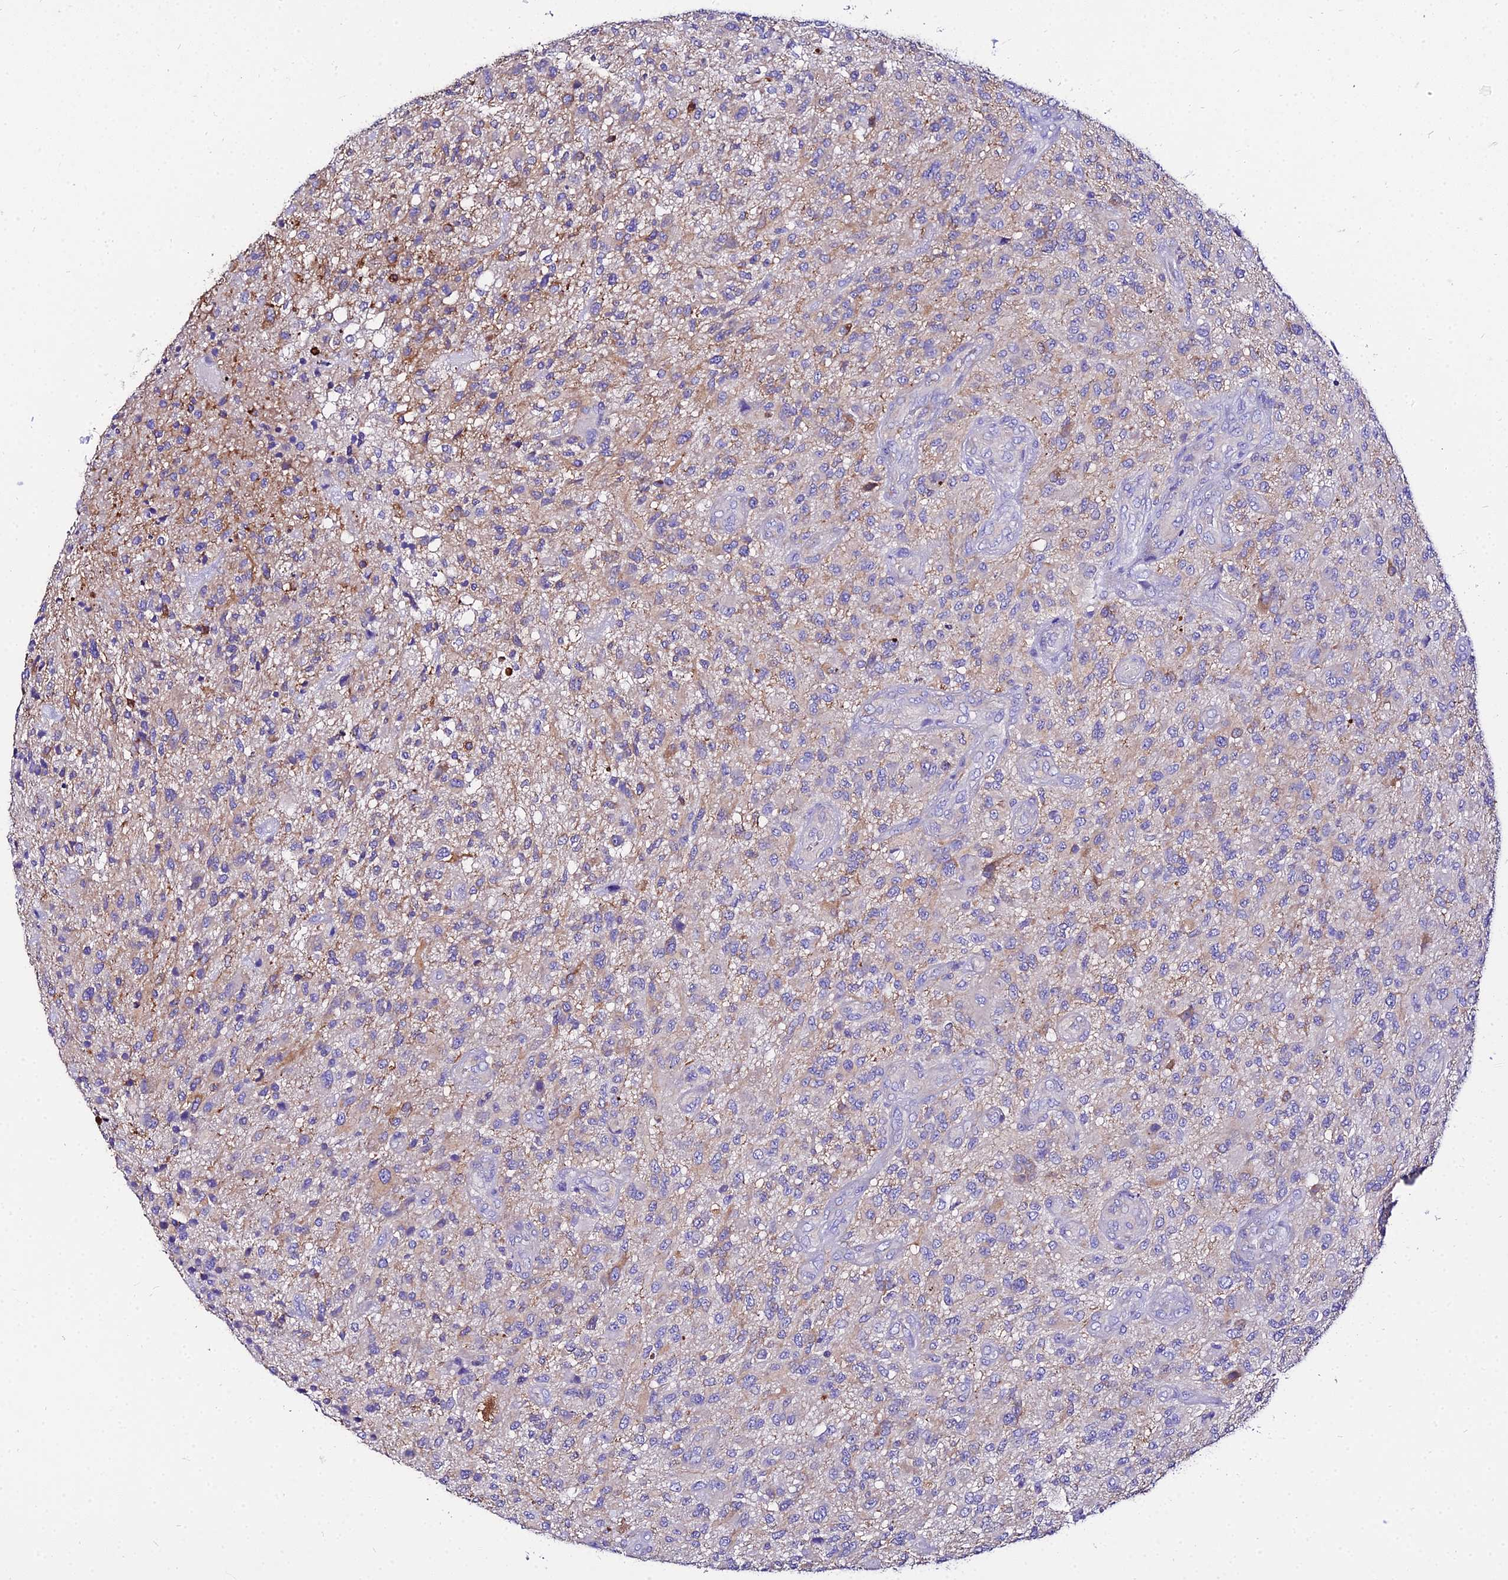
{"staining": {"intensity": "moderate", "quantity": "<25%", "location": "cytoplasmic/membranous"}, "tissue": "glioma", "cell_type": "Tumor cells", "image_type": "cancer", "snomed": [{"axis": "morphology", "description": "Glioma, malignant, High grade"}, {"axis": "topography", "description": "Brain"}], "caption": "IHC image of neoplastic tissue: human high-grade glioma (malignant) stained using IHC reveals low levels of moderate protein expression localized specifically in the cytoplasmic/membranous of tumor cells, appearing as a cytoplasmic/membranous brown color.", "gene": "TUBA3D", "patient": {"sex": "male", "age": 47}}